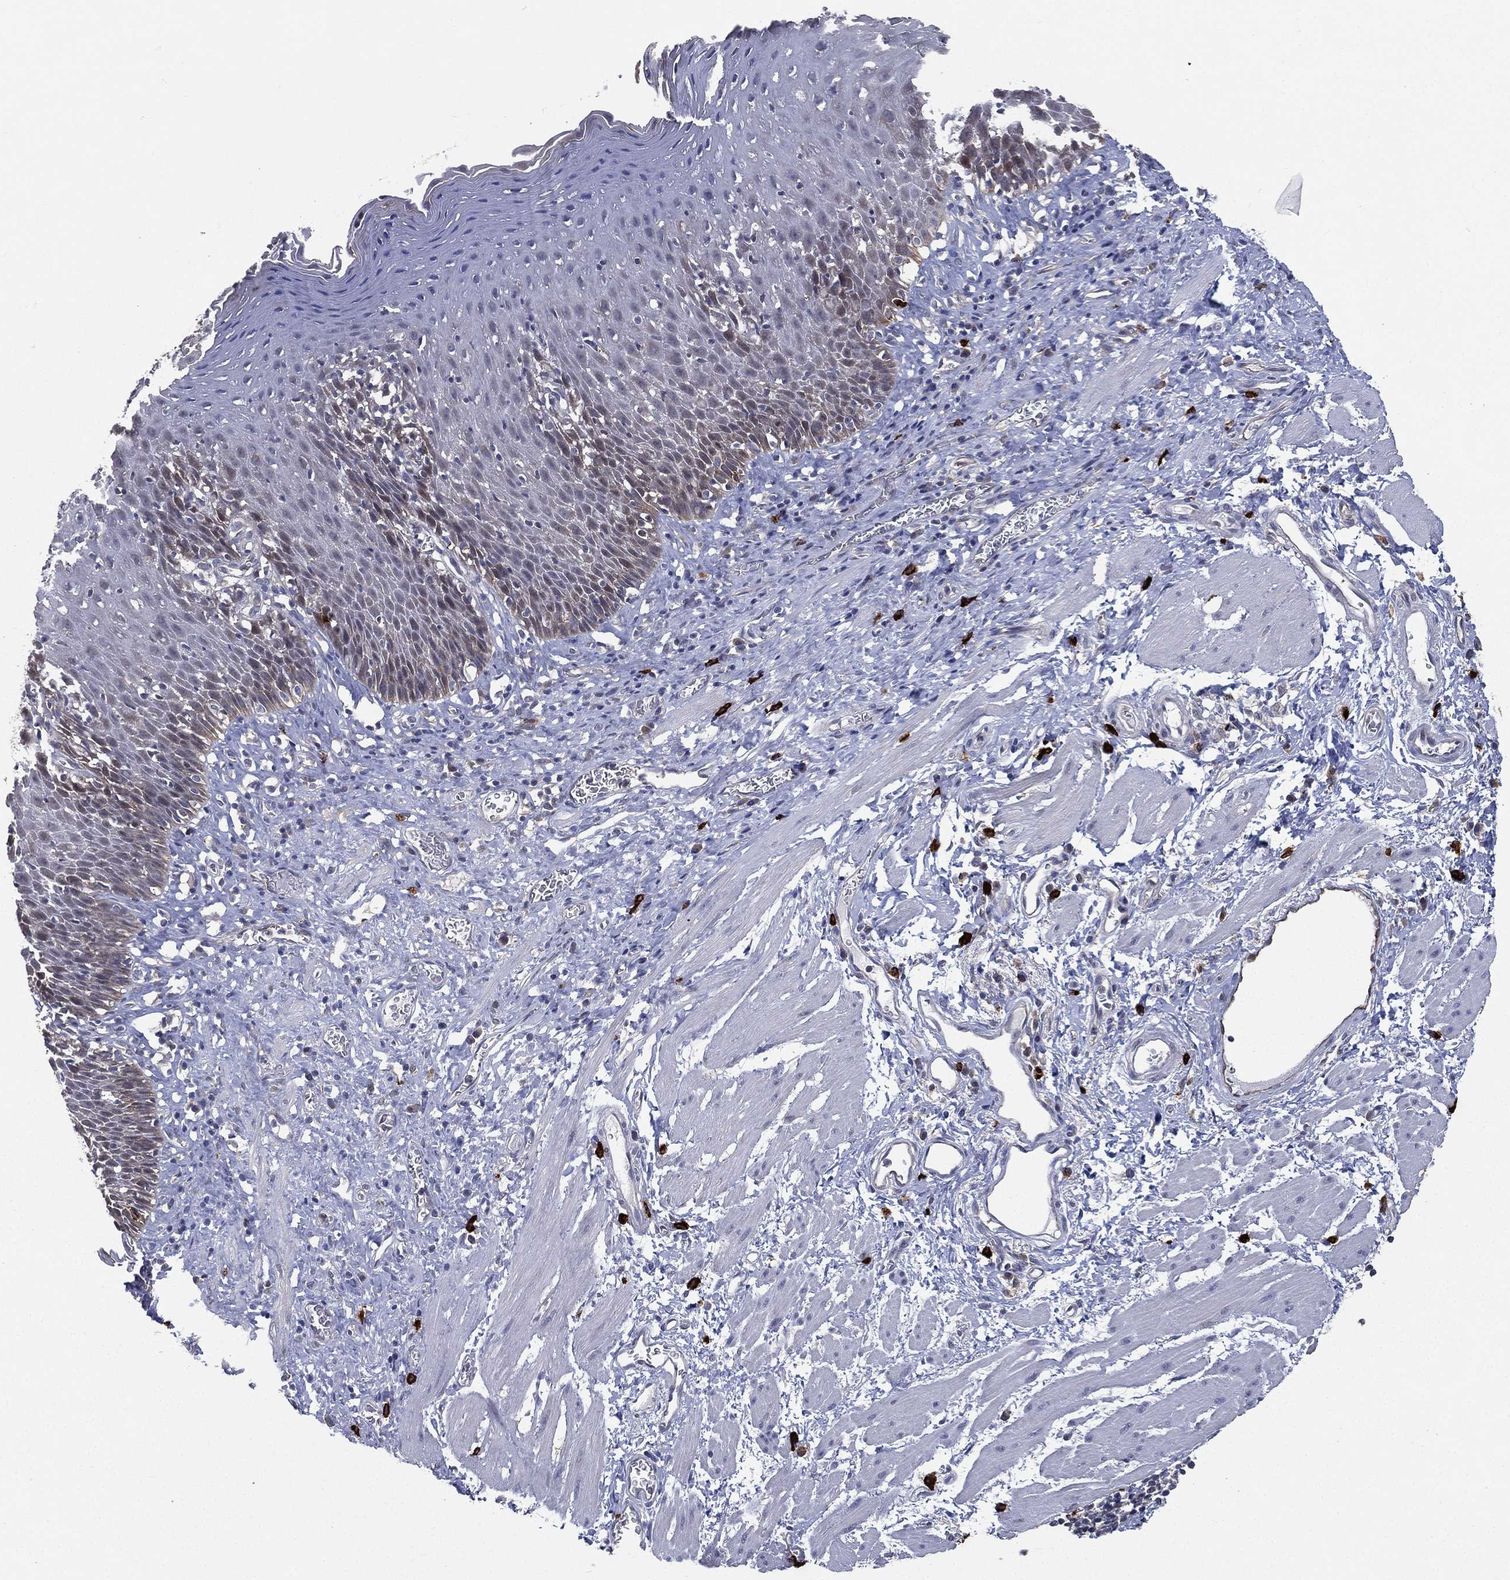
{"staining": {"intensity": "moderate", "quantity": "<25%", "location": "cytoplasmic/membranous"}, "tissue": "esophagus", "cell_type": "Squamous epithelial cells", "image_type": "normal", "snomed": [{"axis": "morphology", "description": "Normal tissue, NOS"}, {"axis": "morphology", "description": "Adenocarcinoma, NOS"}, {"axis": "topography", "description": "Esophagus"}, {"axis": "topography", "description": "Stomach, upper"}], "caption": "The image demonstrates staining of normal esophagus, revealing moderate cytoplasmic/membranous protein staining (brown color) within squamous epithelial cells.", "gene": "SMPD3", "patient": {"sex": "male", "age": 74}}